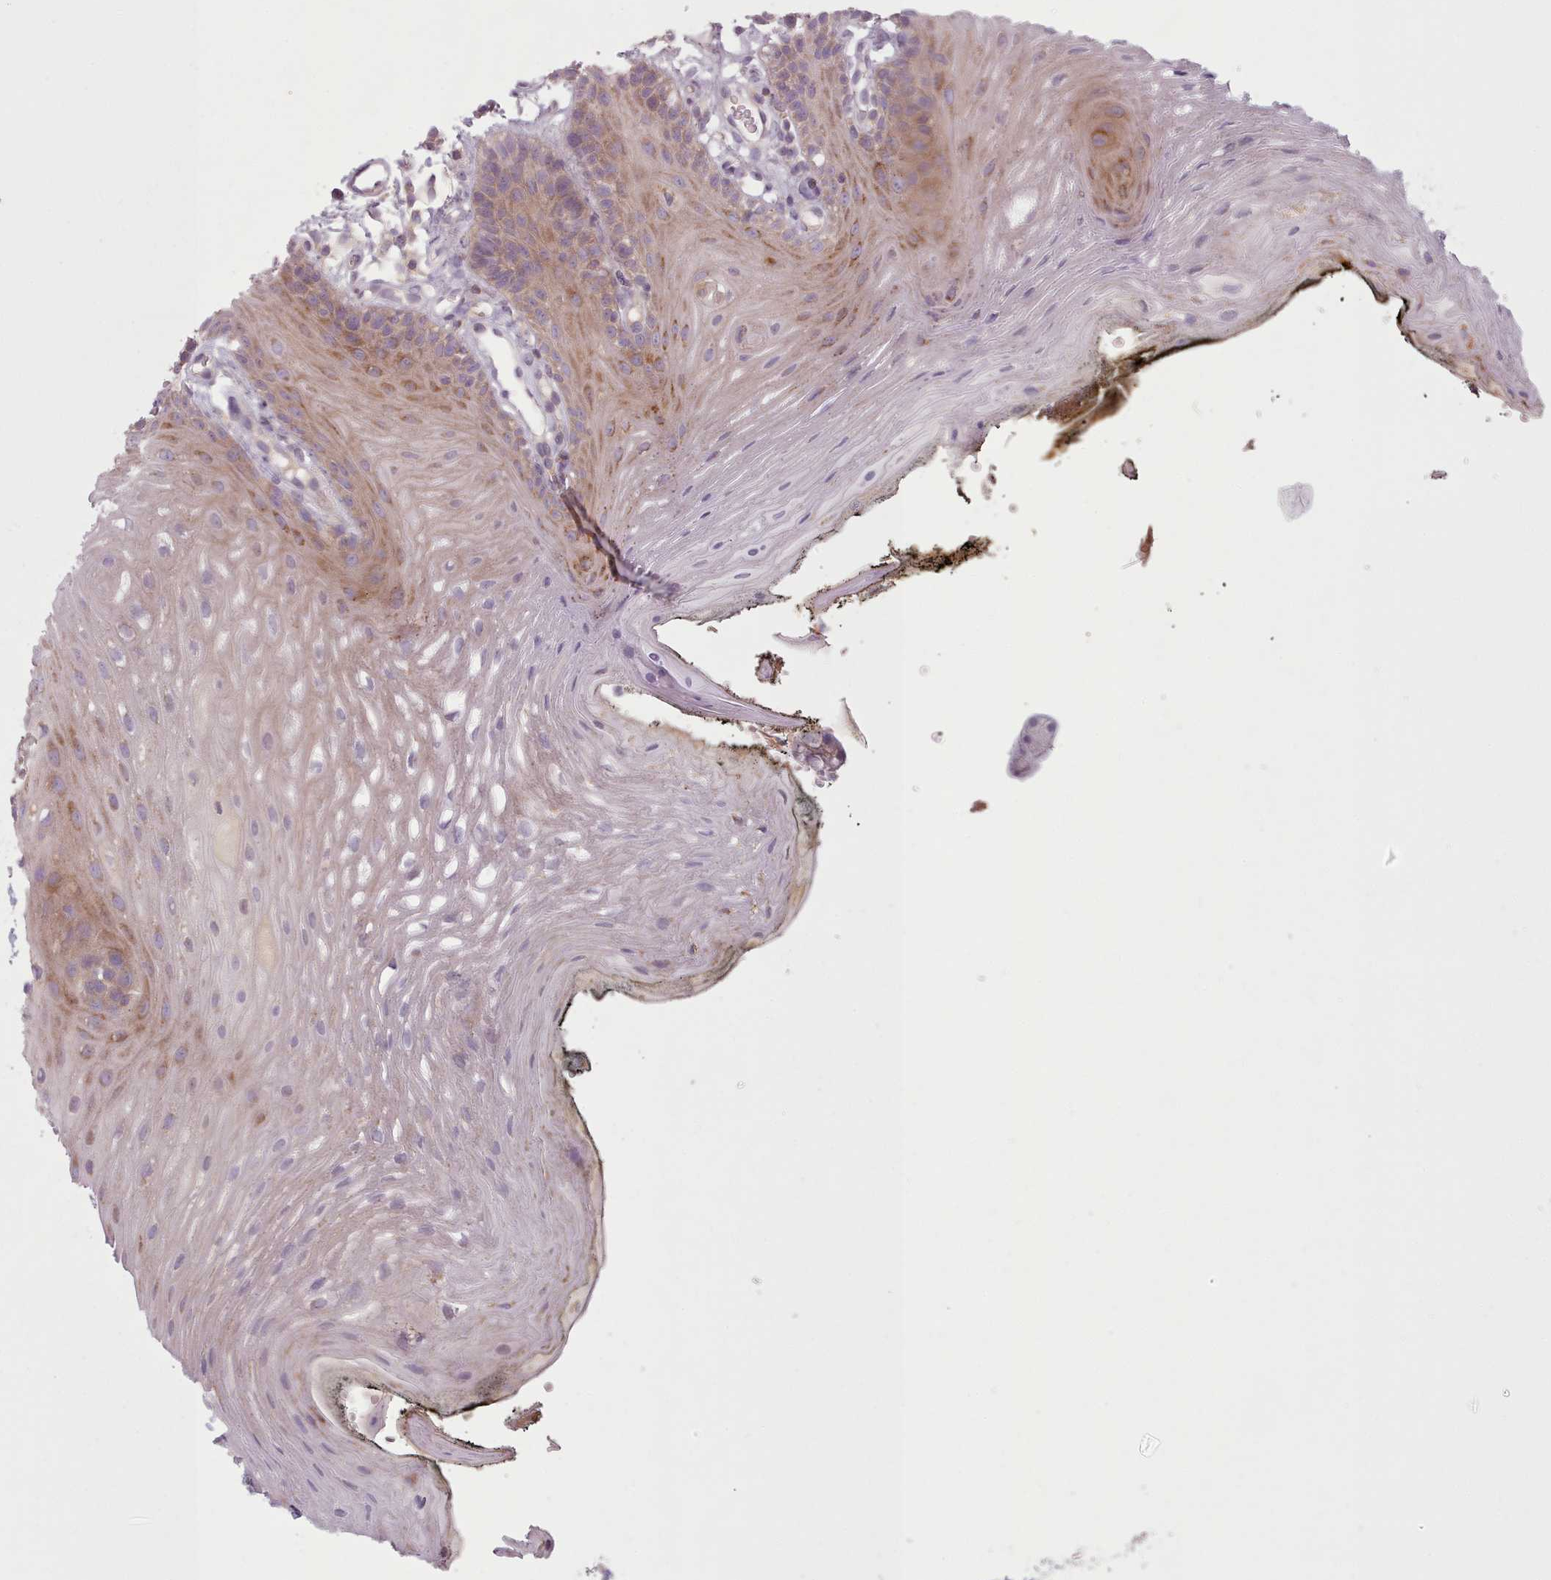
{"staining": {"intensity": "moderate", "quantity": "25%-75%", "location": "cytoplasmic/membranous"}, "tissue": "oral mucosa", "cell_type": "Squamous epithelial cells", "image_type": "normal", "snomed": [{"axis": "morphology", "description": "Normal tissue, NOS"}, {"axis": "topography", "description": "Oral tissue"}, {"axis": "topography", "description": "Tounge, NOS"}], "caption": "The image reveals a brown stain indicating the presence of a protein in the cytoplasmic/membranous of squamous epithelial cells in oral mucosa. (DAB IHC, brown staining for protein, blue staining for nuclei).", "gene": "LAPTM5", "patient": {"sex": "female", "age": 81}}